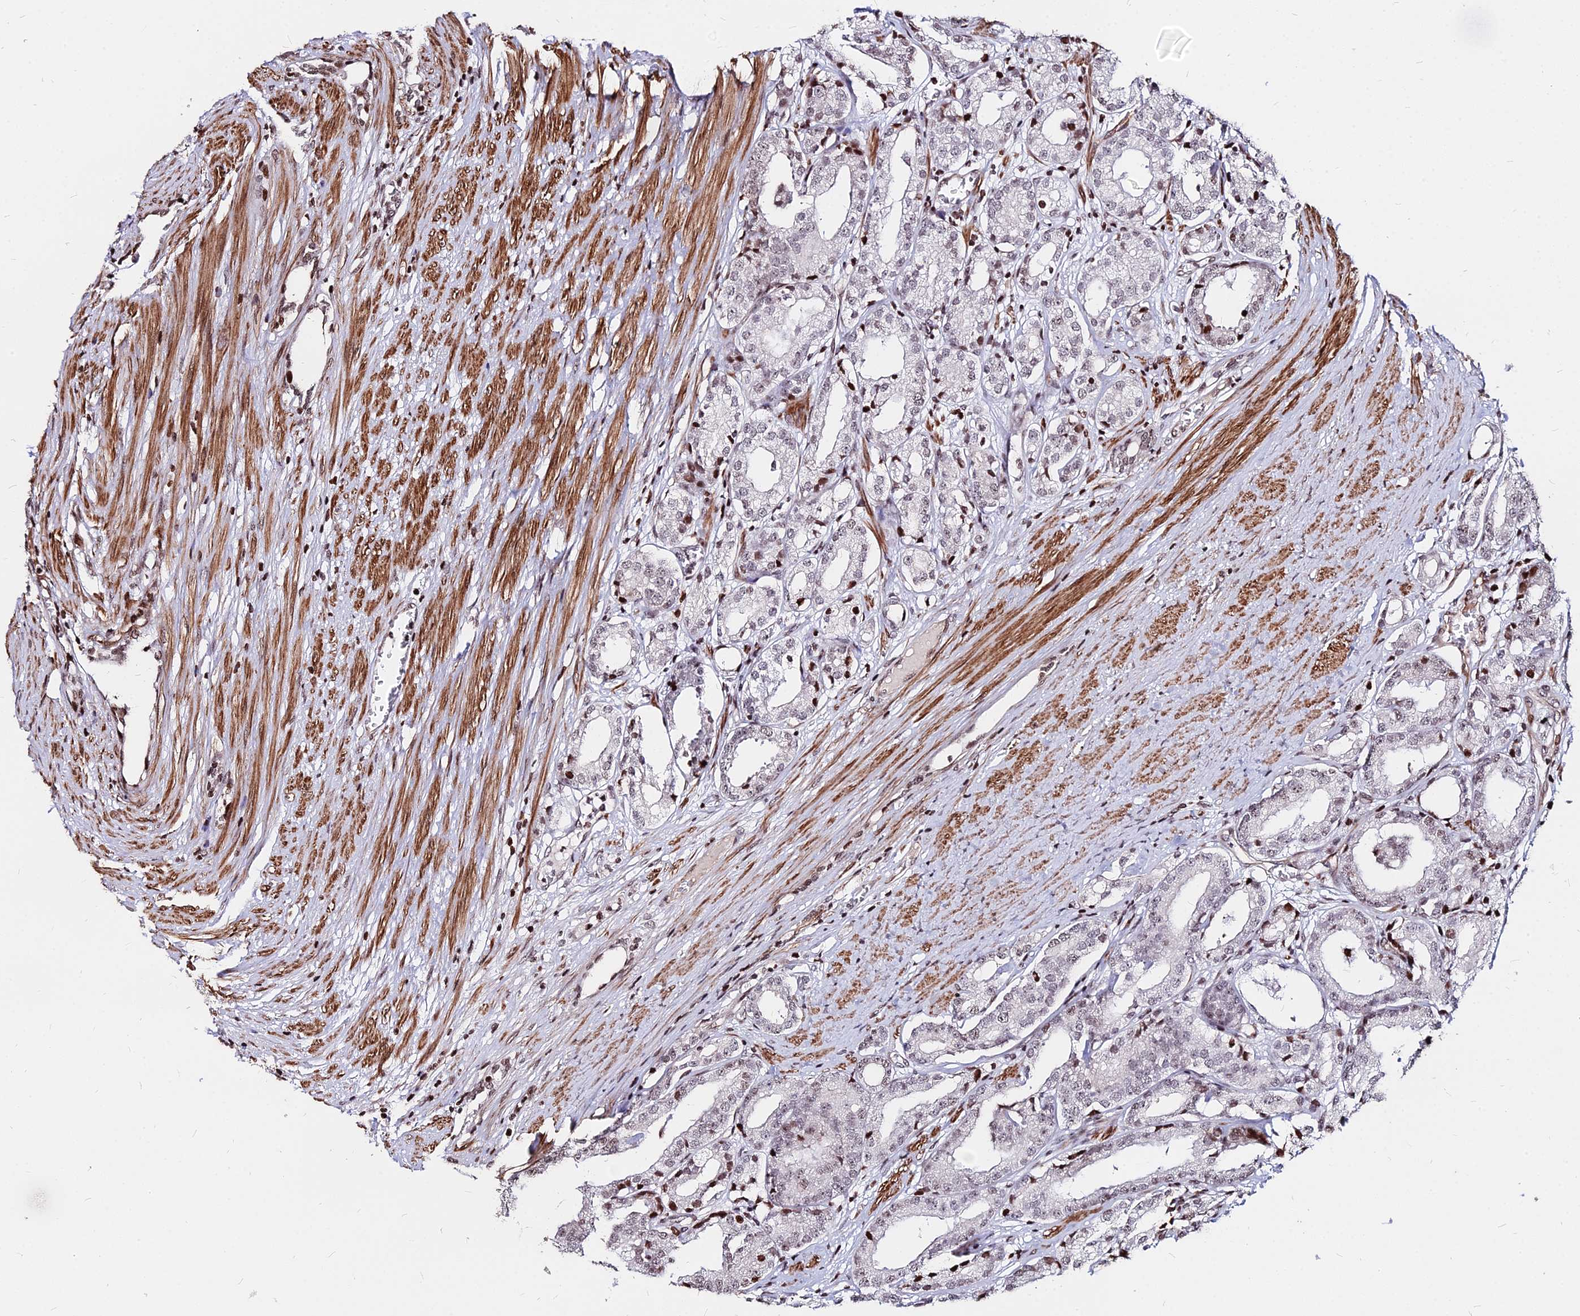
{"staining": {"intensity": "weak", "quantity": "25%-75%", "location": "nuclear"}, "tissue": "prostate cancer", "cell_type": "Tumor cells", "image_type": "cancer", "snomed": [{"axis": "morphology", "description": "Adenocarcinoma, High grade"}, {"axis": "topography", "description": "Prostate"}], "caption": "Immunohistochemistry (IHC) histopathology image of neoplastic tissue: prostate cancer stained using immunohistochemistry shows low levels of weak protein expression localized specifically in the nuclear of tumor cells, appearing as a nuclear brown color.", "gene": "NYAP2", "patient": {"sex": "male", "age": 69}}